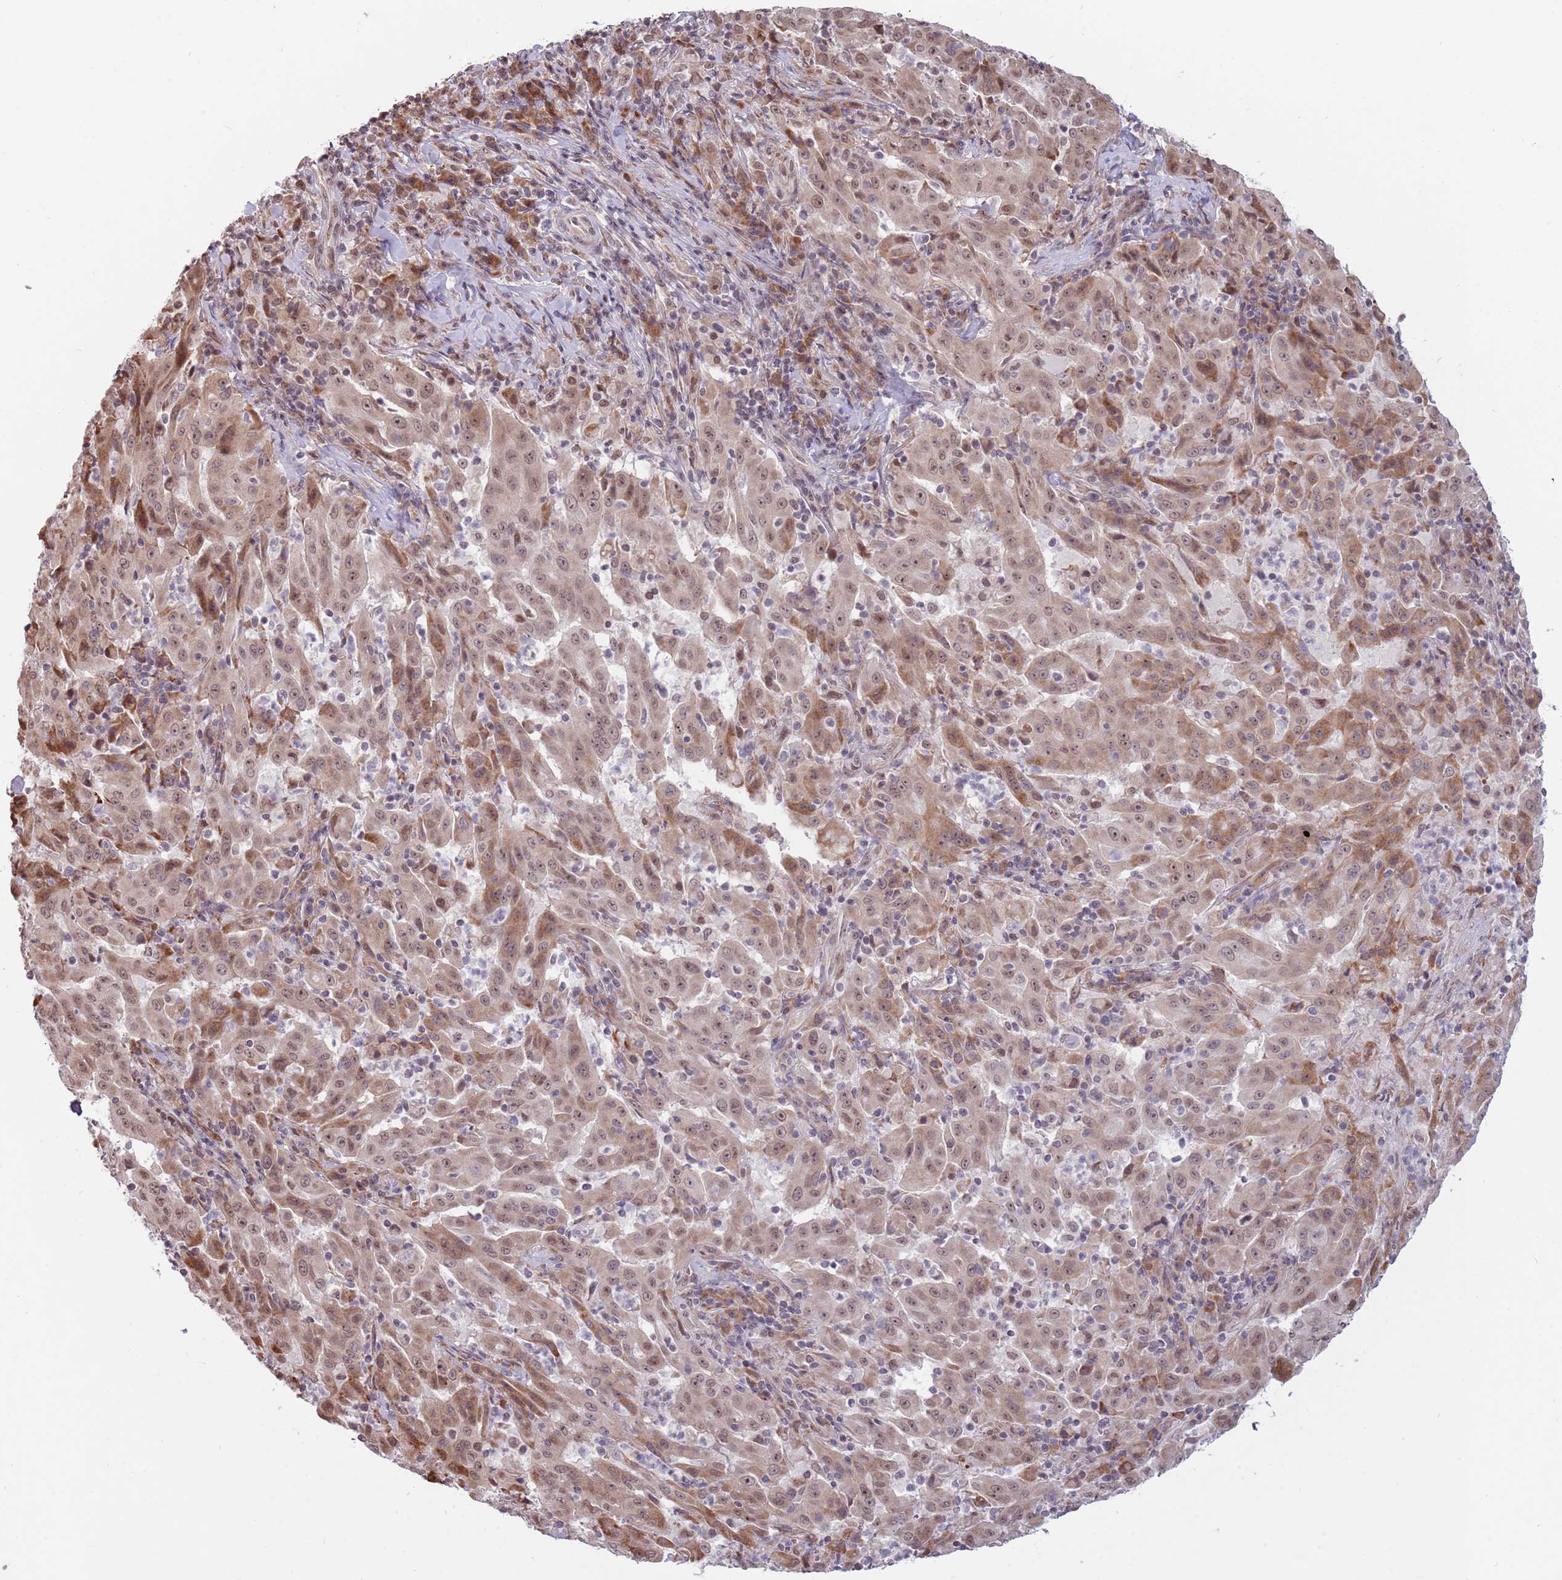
{"staining": {"intensity": "moderate", "quantity": ">75%", "location": "cytoplasmic/membranous,nuclear"}, "tissue": "pancreatic cancer", "cell_type": "Tumor cells", "image_type": "cancer", "snomed": [{"axis": "morphology", "description": "Adenocarcinoma, NOS"}, {"axis": "topography", "description": "Pancreas"}], "caption": "Pancreatic cancer (adenocarcinoma) stained with a protein marker reveals moderate staining in tumor cells.", "gene": "BARD1", "patient": {"sex": "male", "age": 63}}